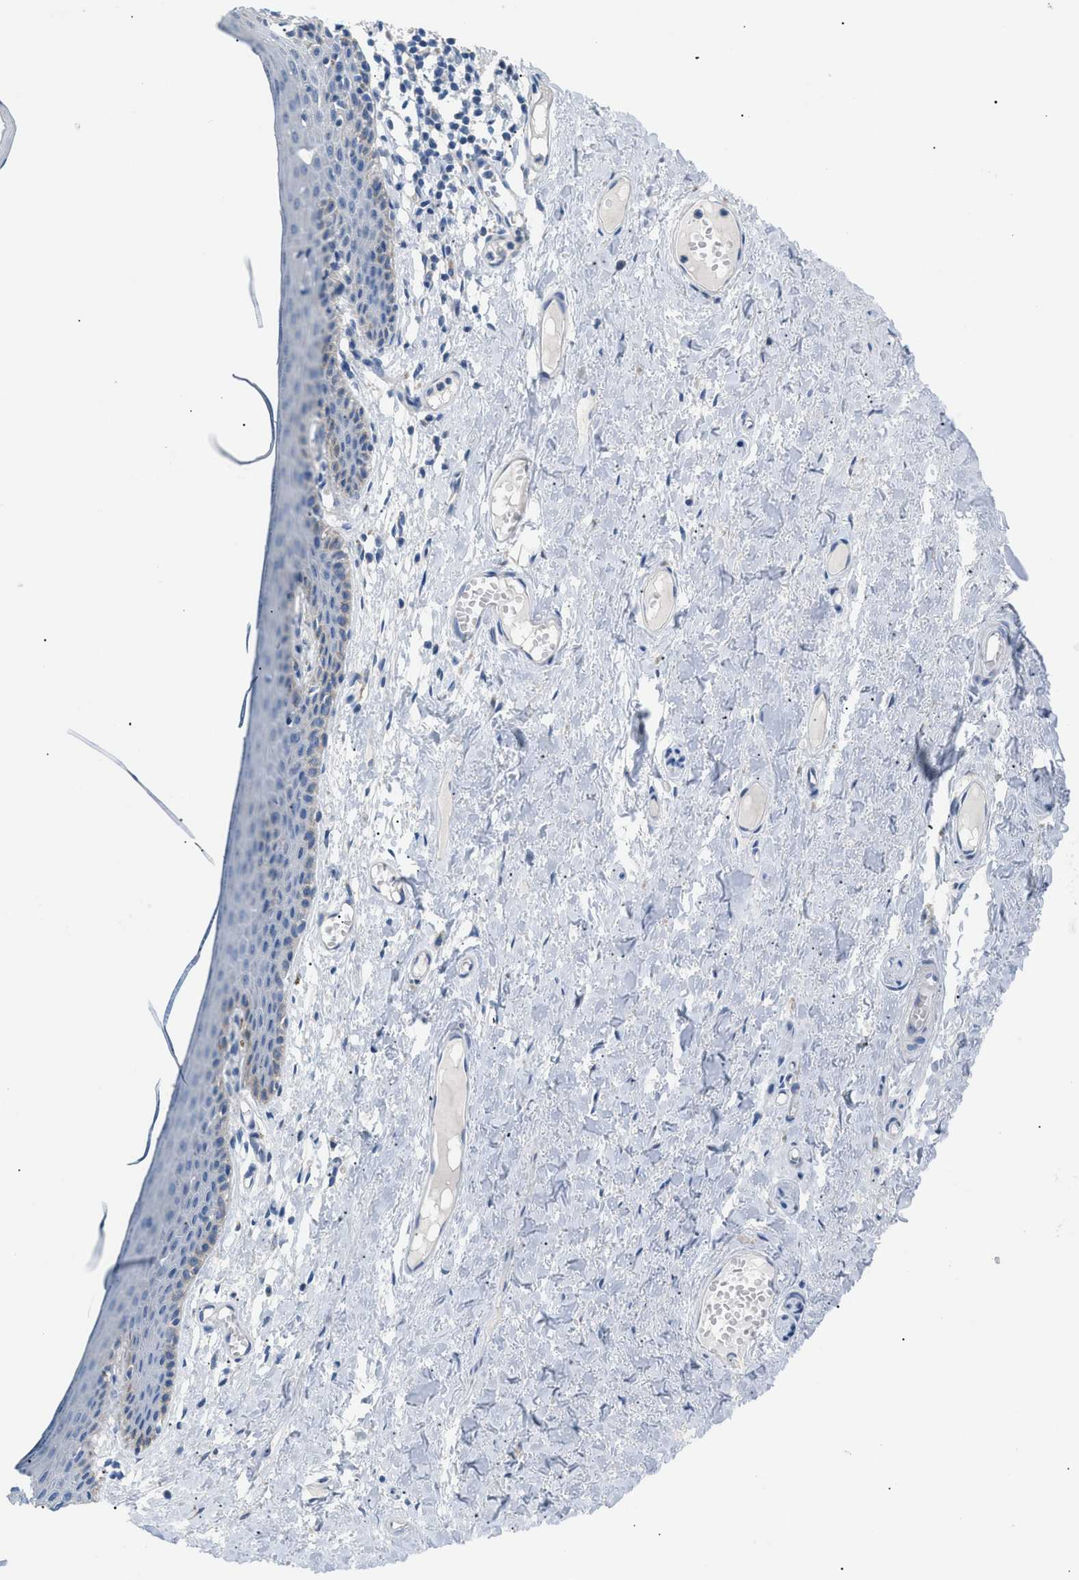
{"staining": {"intensity": "negative", "quantity": "none", "location": "none"}, "tissue": "skin", "cell_type": "Epidermal cells", "image_type": "normal", "snomed": [{"axis": "morphology", "description": "Normal tissue, NOS"}, {"axis": "topography", "description": "Adipose tissue"}, {"axis": "topography", "description": "Vascular tissue"}, {"axis": "topography", "description": "Anal"}, {"axis": "topography", "description": "Peripheral nerve tissue"}], "caption": "Epidermal cells are negative for protein expression in unremarkable human skin. (IHC, brightfield microscopy, high magnification).", "gene": "ILDR1", "patient": {"sex": "female", "age": 54}}